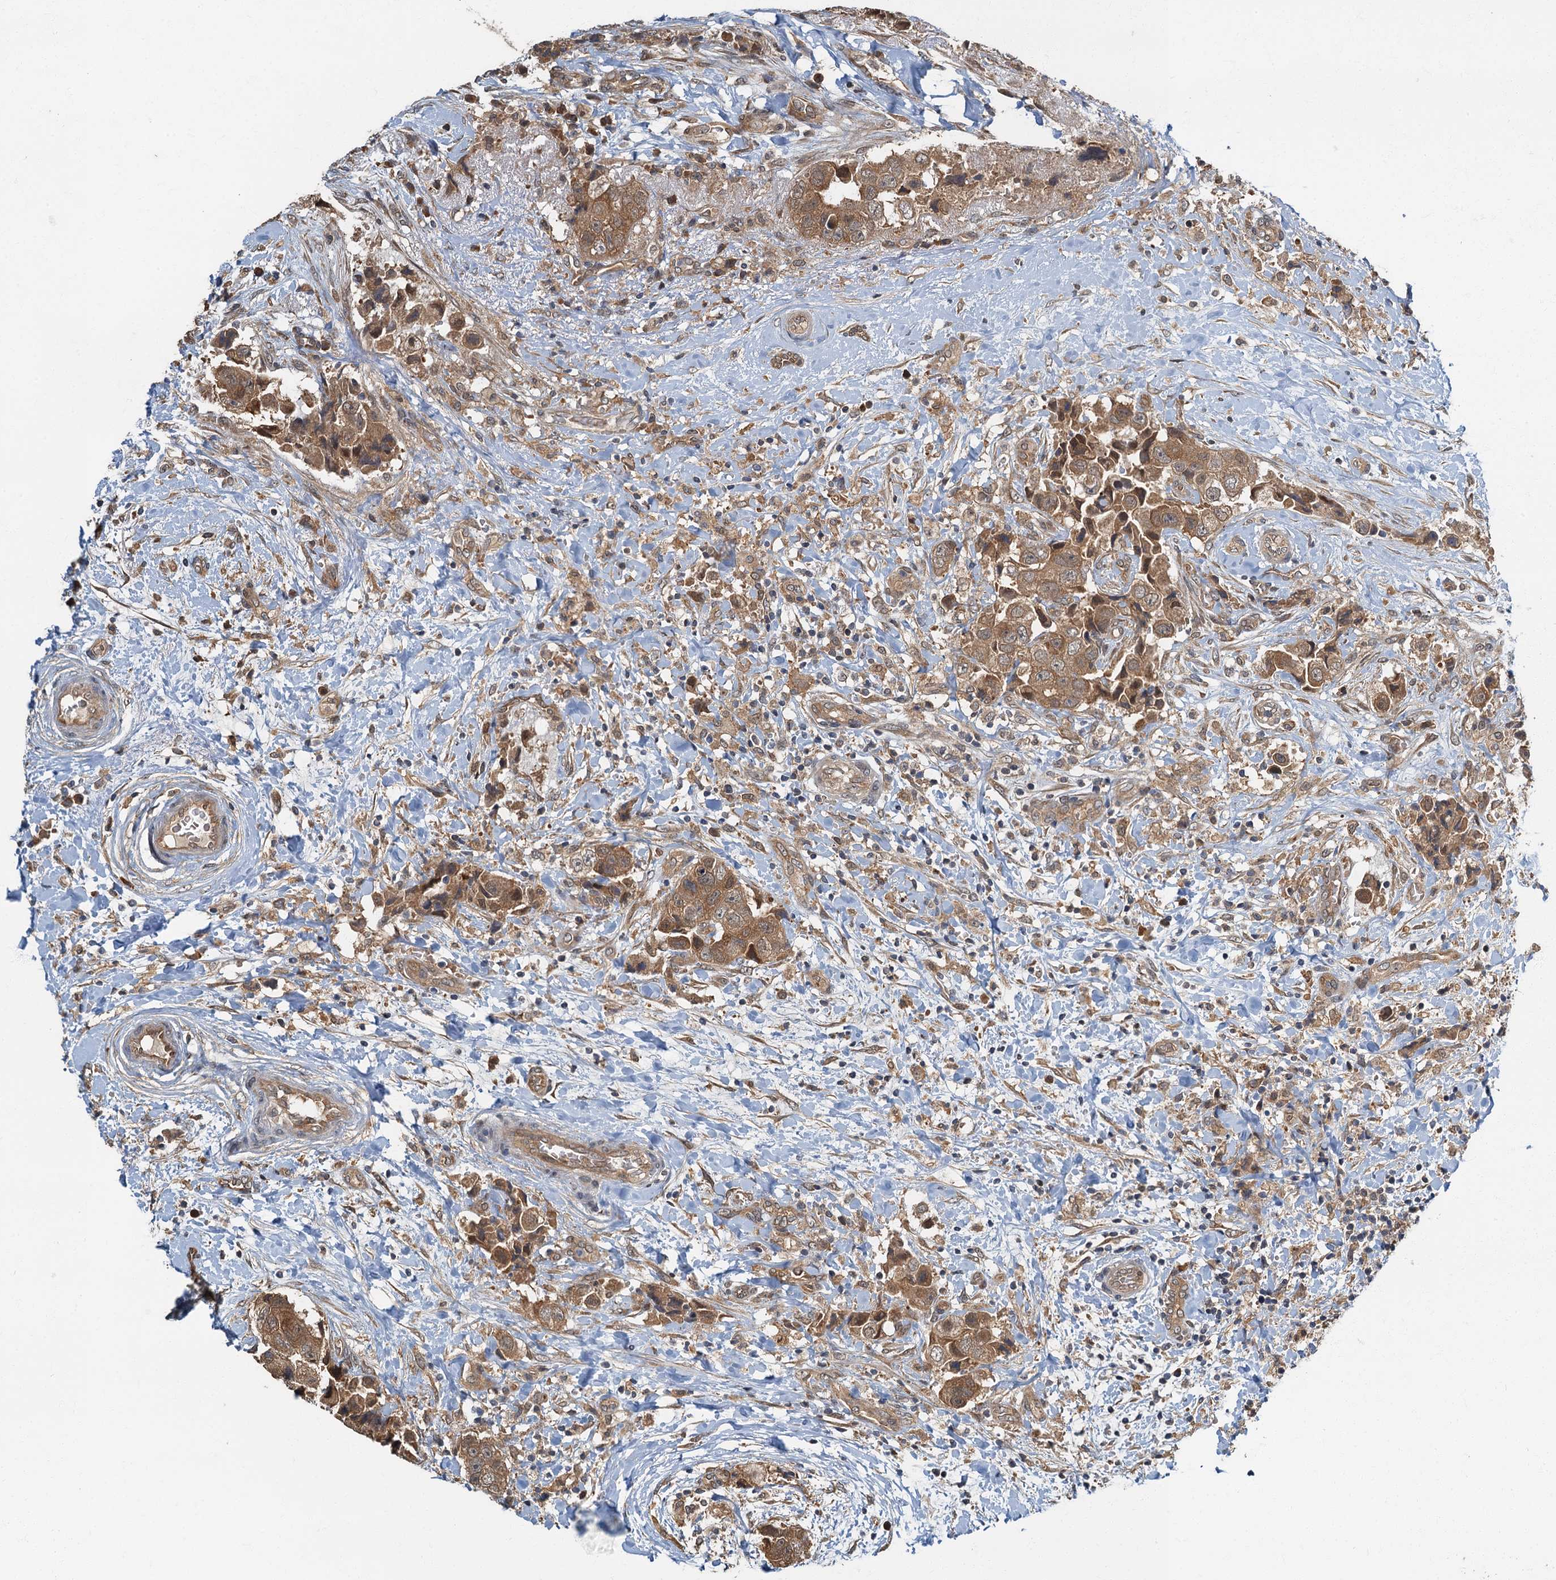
{"staining": {"intensity": "moderate", "quantity": ">75%", "location": "cytoplasmic/membranous"}, "tissue": "breast cancer", "cell_type": "Tumor cells", "image_type": "cancer", "snomed": [{"axis": "morphology", "description": "Normal tissue, NOS"}, {"axis": "morphology", "description": "Duct carcinoma"}, {"axis": "topography", "description": "Breast"}], "caption": "The immunohistochemical stain highlights moderate cytoplasmic/membranous staining in tumor cells of breast intraductal carcinoma tissue. (DAB IHC, brown staining for protein, blue staining for nuclei).", "gene": "TBCK", "patient": {"sex": "female", "age": 62}}